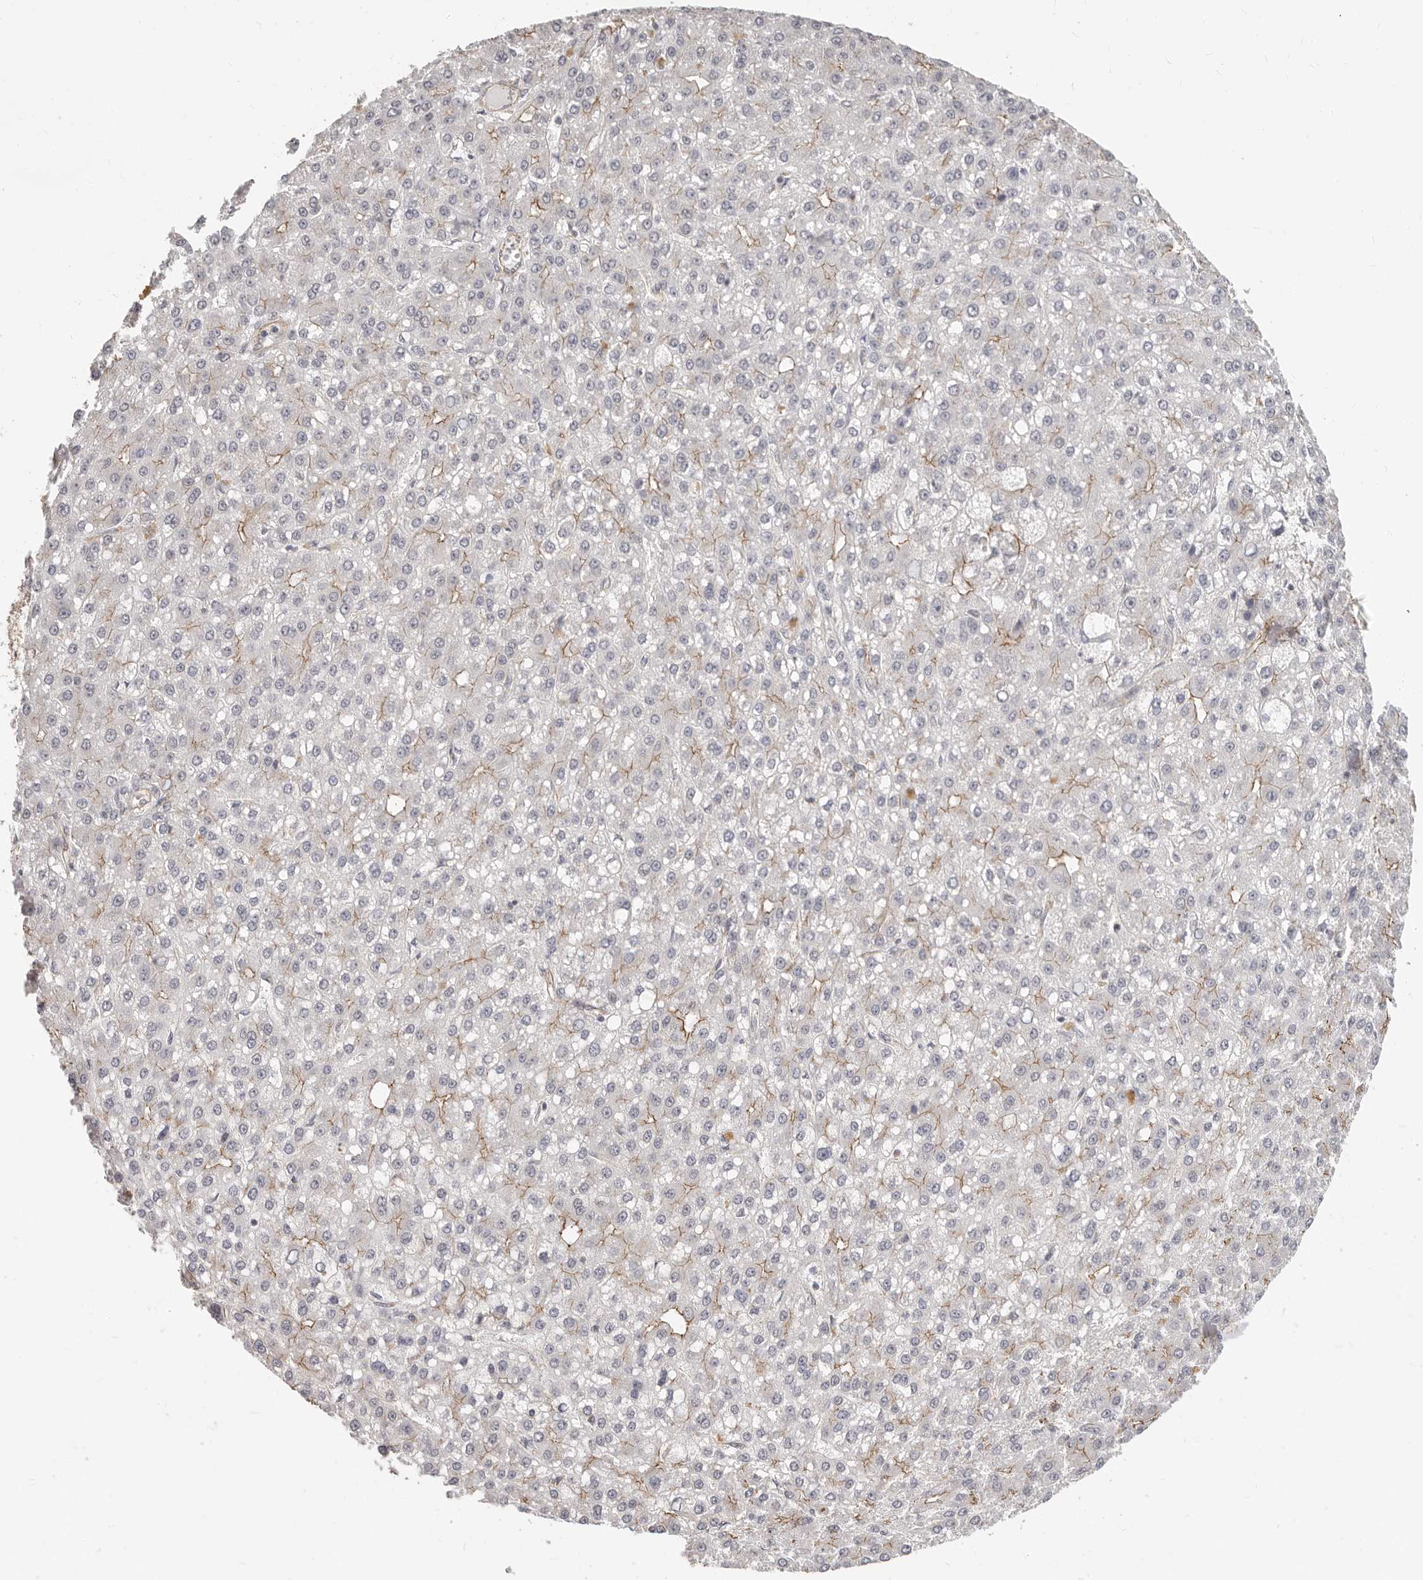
{"staining": {"intensity": "moderate", "quantity": "<25%", "location": "cytoplasmic/membranous"}, "tissue": "liver cancer", "cell_type": "Tumor cells", "image_type": "cancer", "snomed": [{"axis": "morphology", "description": "Carcinoma, Hepatocellular, NOS"}, {"axis": "topography", "description": "Liver"}], "caption": "A micrograph of human liver hepatocellular carcinoma stained for a protein shows moderate cytoplasmic/membranous brown staining in tumor cells. The staining was performed using DAB, with brown indicating positive protein expression. Nuclei are stained blue with hematoxylin.", "gene": "USP49", "patient": {"sex": "male", "age": 67}}